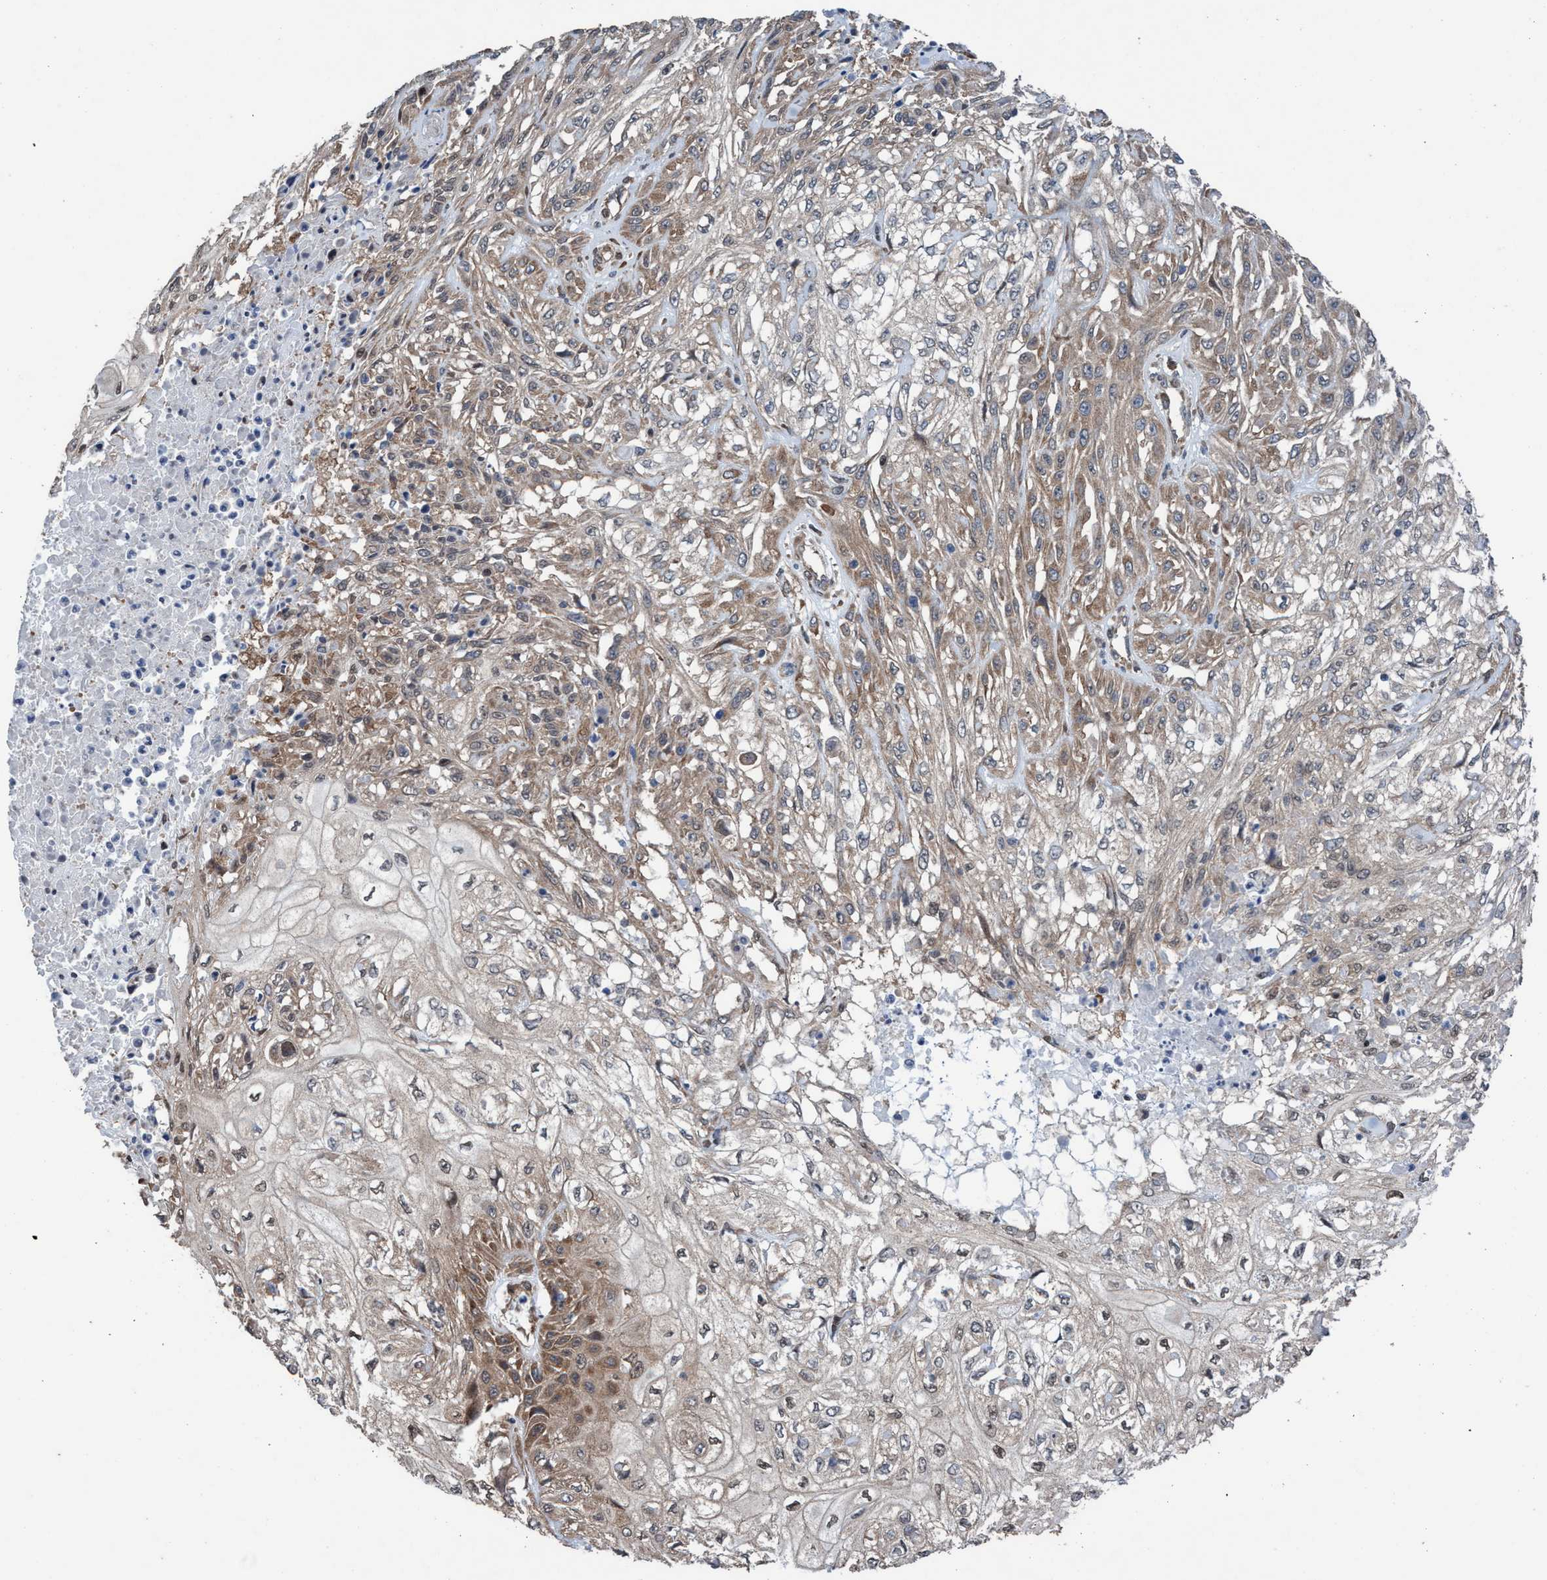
{"staining": {"intensity": "moderate", "quantity": ">75%", "location": "cytoplasmic/membranous"}, "tissue": "skin cancer", "cell_type": "Tumor cells", "image_type": "cancer", "snomed": [{"axis": "morphology", "description": "Squamous cell carcinoma, NOS"}, {"axis": "morphology", "description": "Squamous cell carcinoma, metastatic, NOS"}, {"axis": "topography", "description": "Skin"}, {"axis": "topography", "description": "Lymph node"}], "caption": "This is a histology image of immunohistochemistry (IHC) staining of skin cancer, which shows moderate staining in the cytoplasmic/membranous of tumor cells.", "gene": "METAP2", "patient": {"sex": "male", "age": 75}}